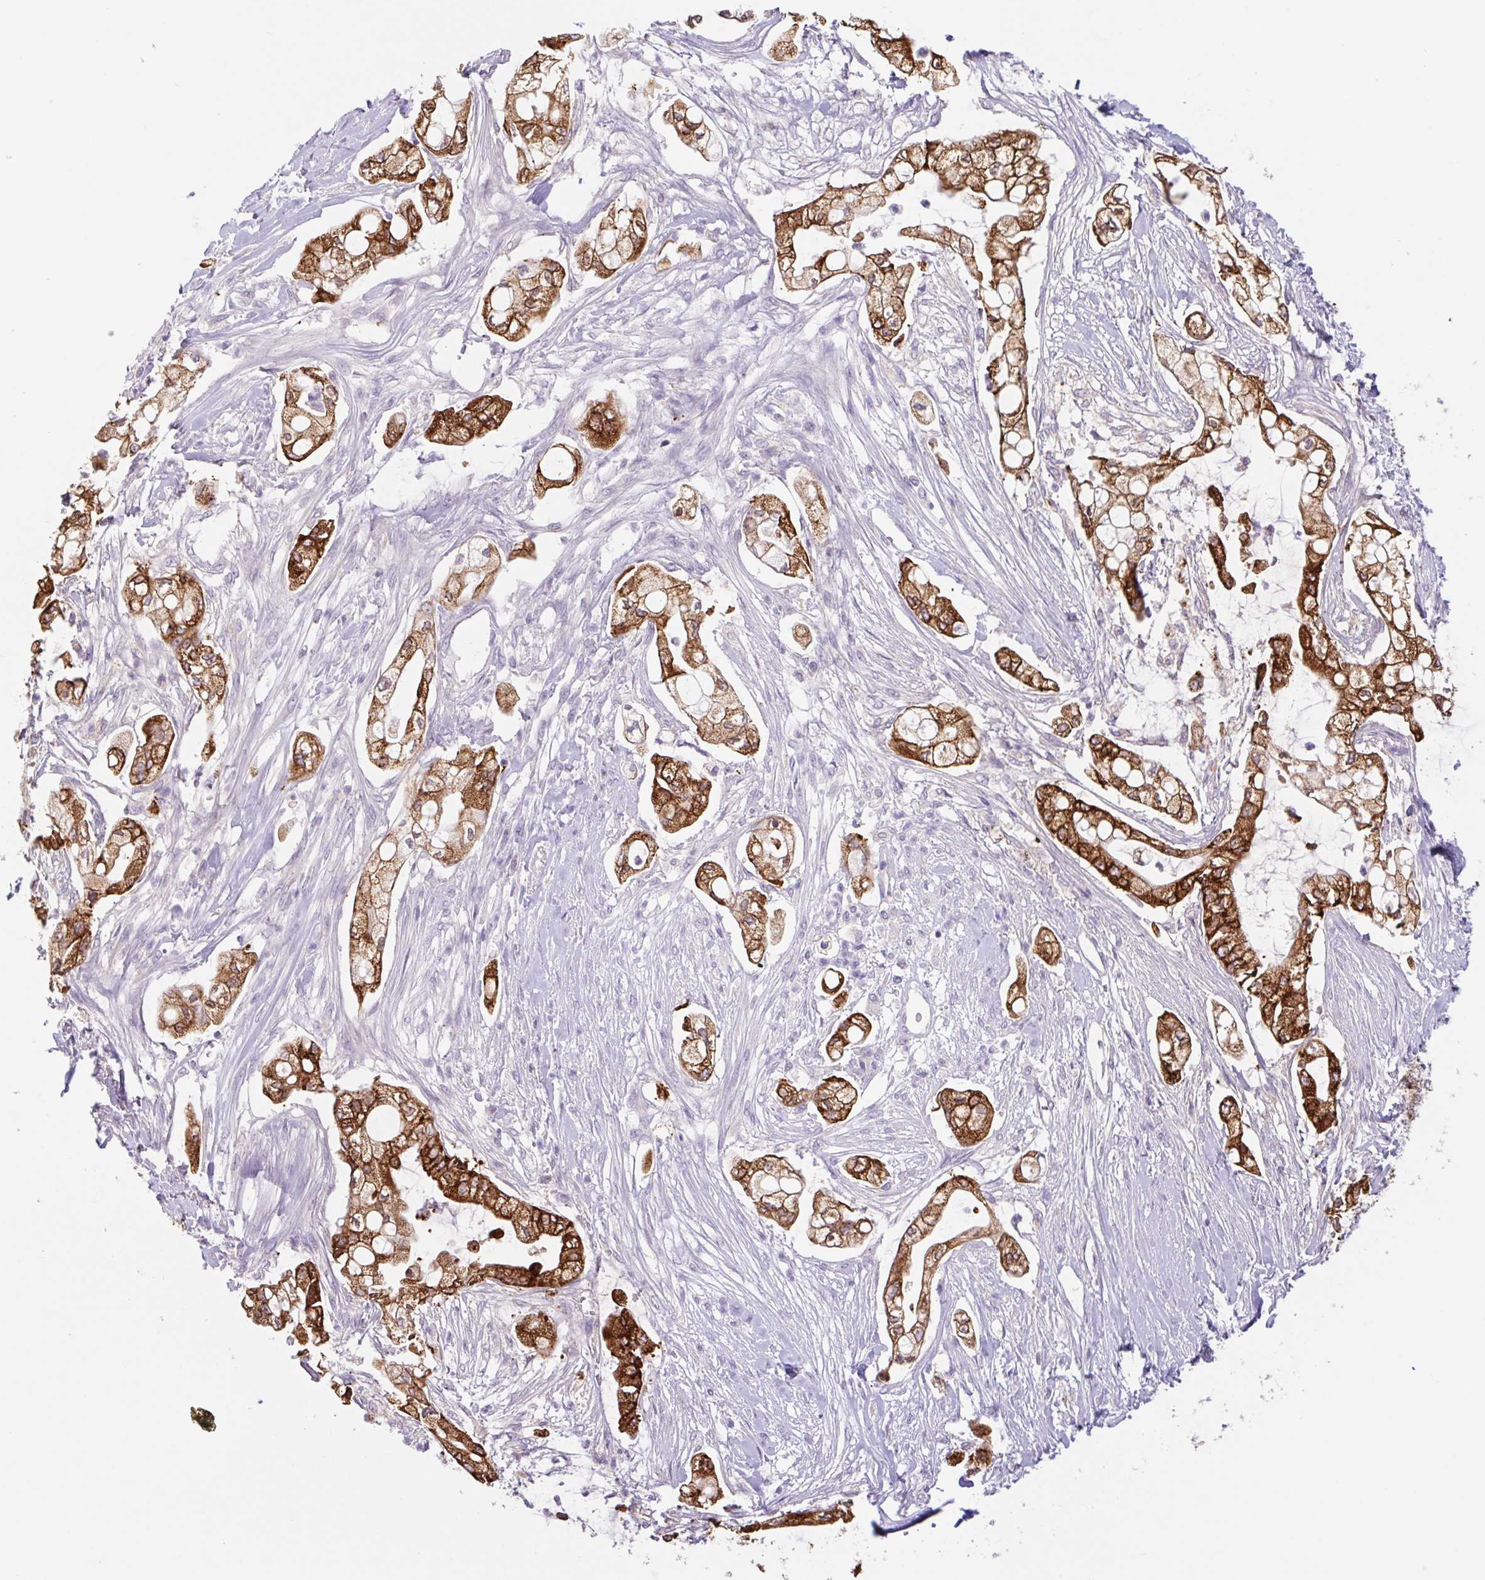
{"staining": {"intensity": "strong", "quantity": ">75%", "location": "cytoplasmic/membranous"}, "tissue": "pancreatic cancer", "cell_type": "Tumor cells", "image_type": "cancer", "snomed": [{"axis": "morphology", "description": "Adenocarcinoma, NOS"}, {"axis": "topography", "description": "Pancreas"}], "caption": "Immunohistochemical staining of pancreatic adenocarcinoma displays high levels of strong cytoplasmic/membranous positivity in approximately >75% of tumor cells.", "gene": "CTSE", "patient": {"sex": "female", "age": 69}}